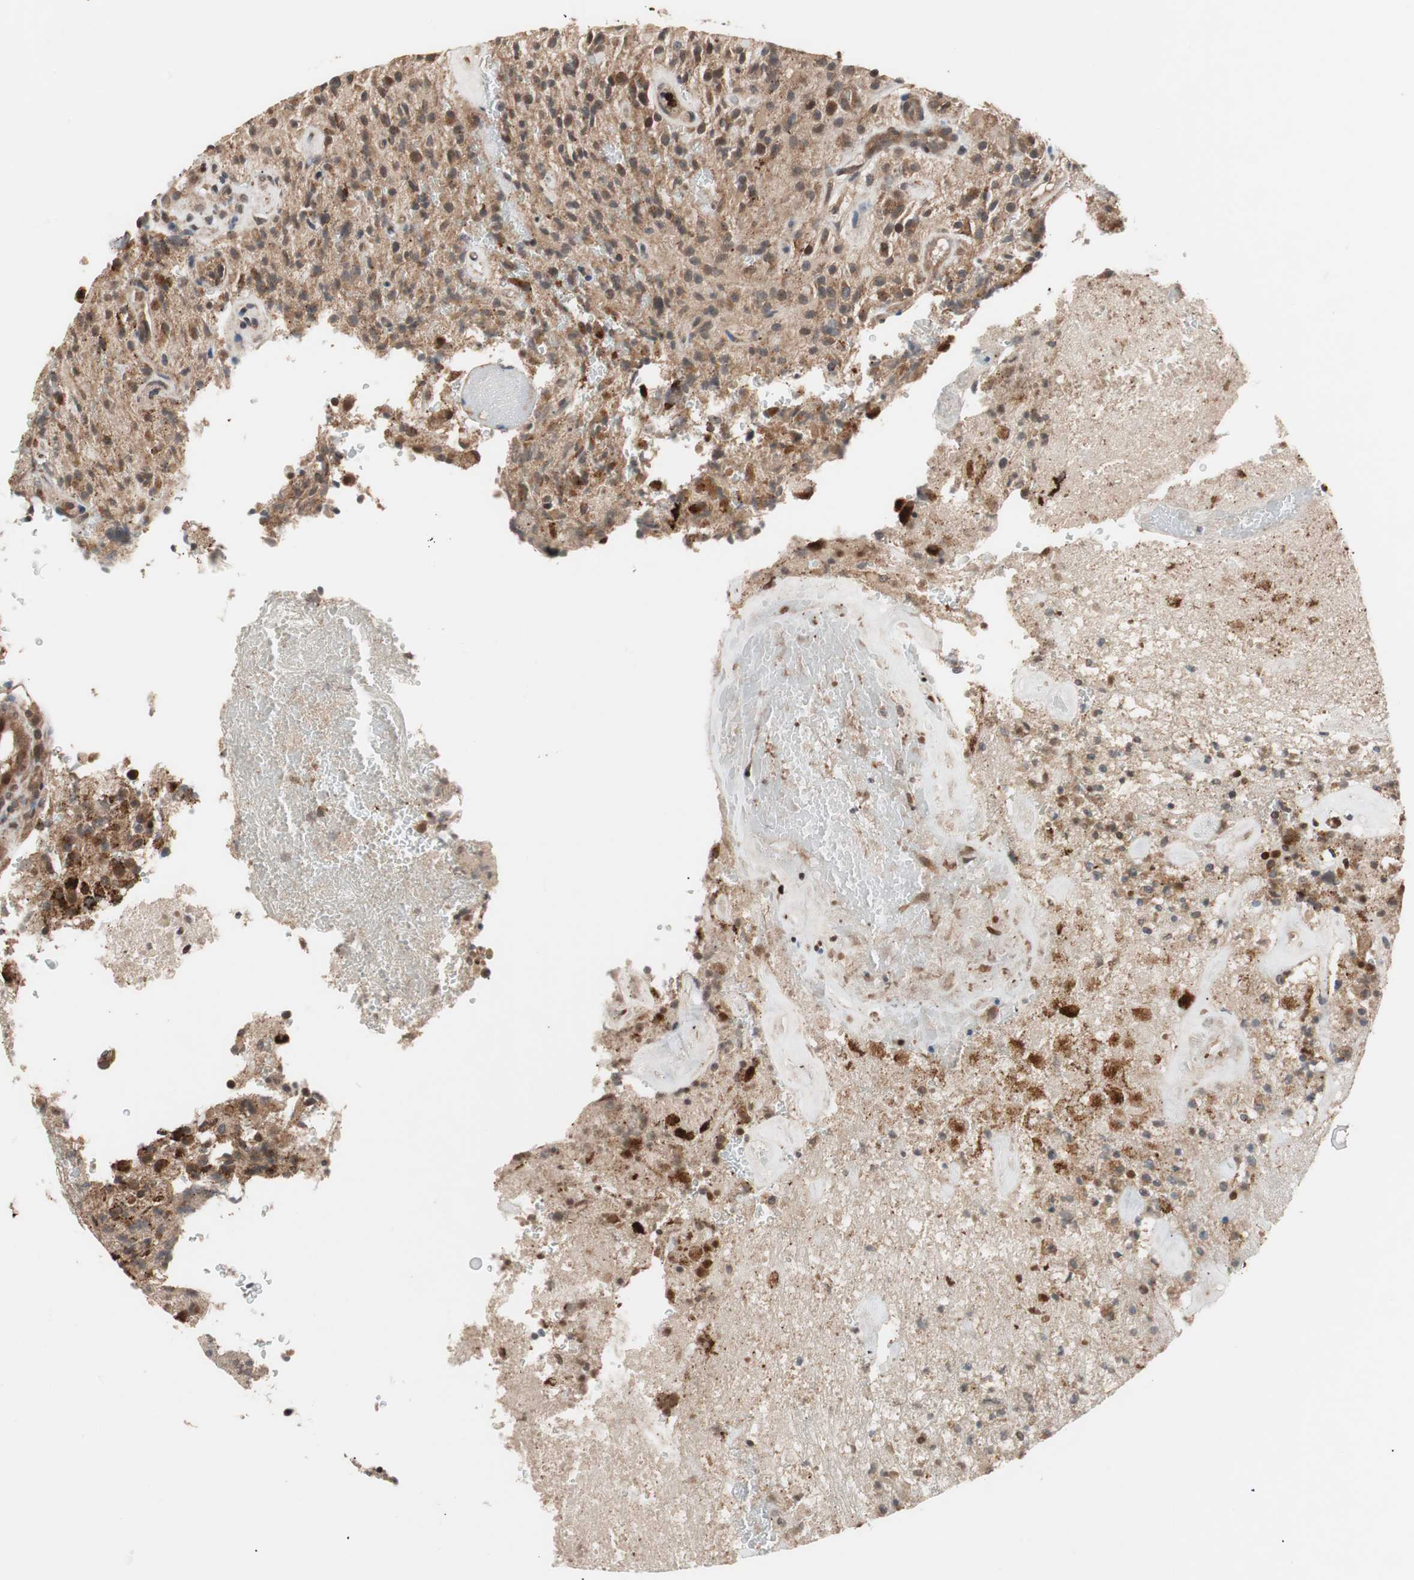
{"staining": {"intensity": "moderate", "quantity": ">75%", "location": "cytoplasmic/membranous"}, "tissue": "glioma", "cell_type": "Tumor cells", "image_type": "cancer", "snomed": [{"axis": "morphology", "description": "Glioma, malignant, High grade"}, {"axis": "topography", "description": "Brain"}], "caption": "Glioma was stained to show a protein in brown. There is medium levels of moderate cytoplasmic/membranous positivity in about >75% of tumor cells.", "gene": "NF2", "patient": {"sex": "male", "age": 71}}